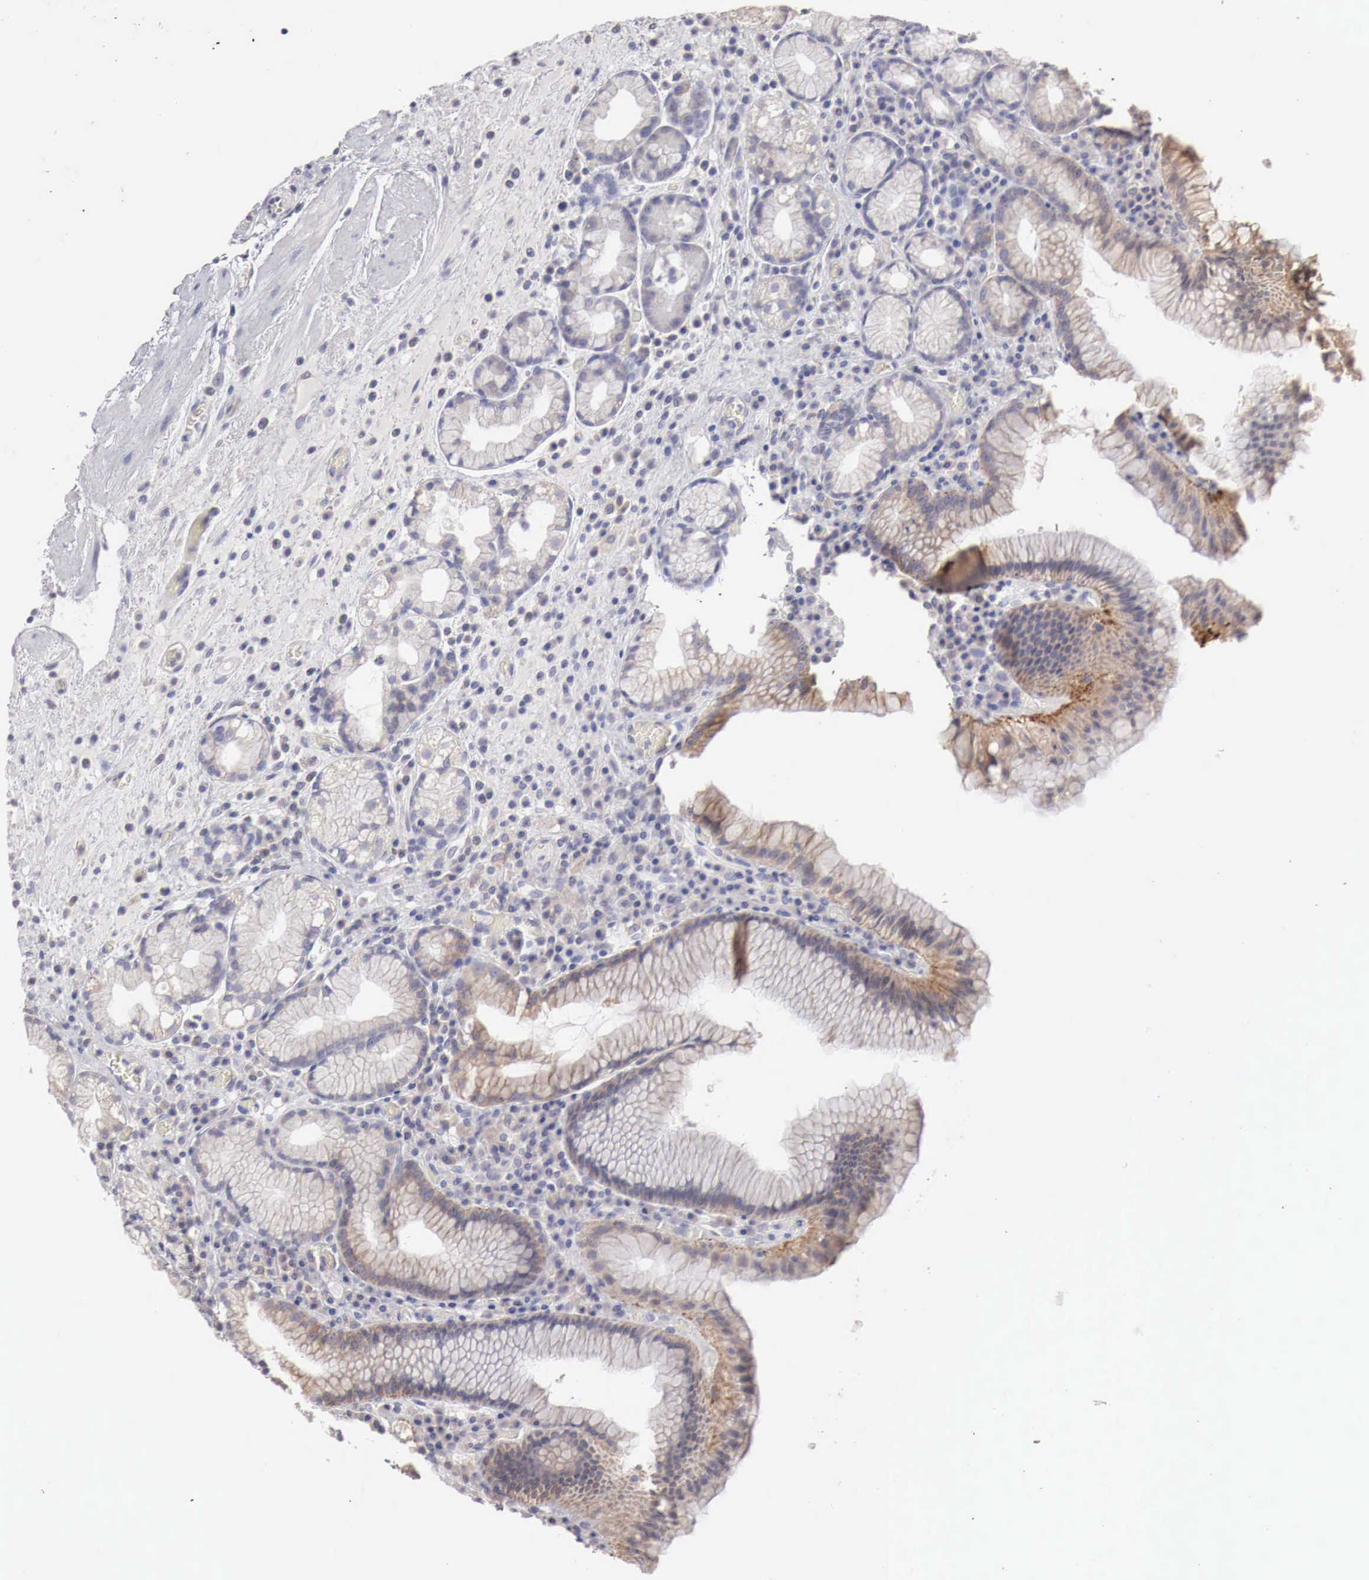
{"staining": {"intensity": "moderate", "quantity": "25%-75%", "location": "cytoplasmic/membranous"}, "tissue": "stomach", "cell_type": "Glandular cells", "image_type": "normal", "snomed": [{"axis": "morphology", "description": "Normal tissue, NOS"}, {"axis": "topography", "description": "Stomach, lower"}, {"axis": "topography", "description": "Duodenum"}], "caption": "A micrograph of human stomach stained for a protein exhibits moderate cytoplasmic/membranous brown staining in glandular cells. (DAB IHC with brightfield microscopy, high magnification).", "gene": "NSDHL", "patient": {"sex": "male", "age": 84}}